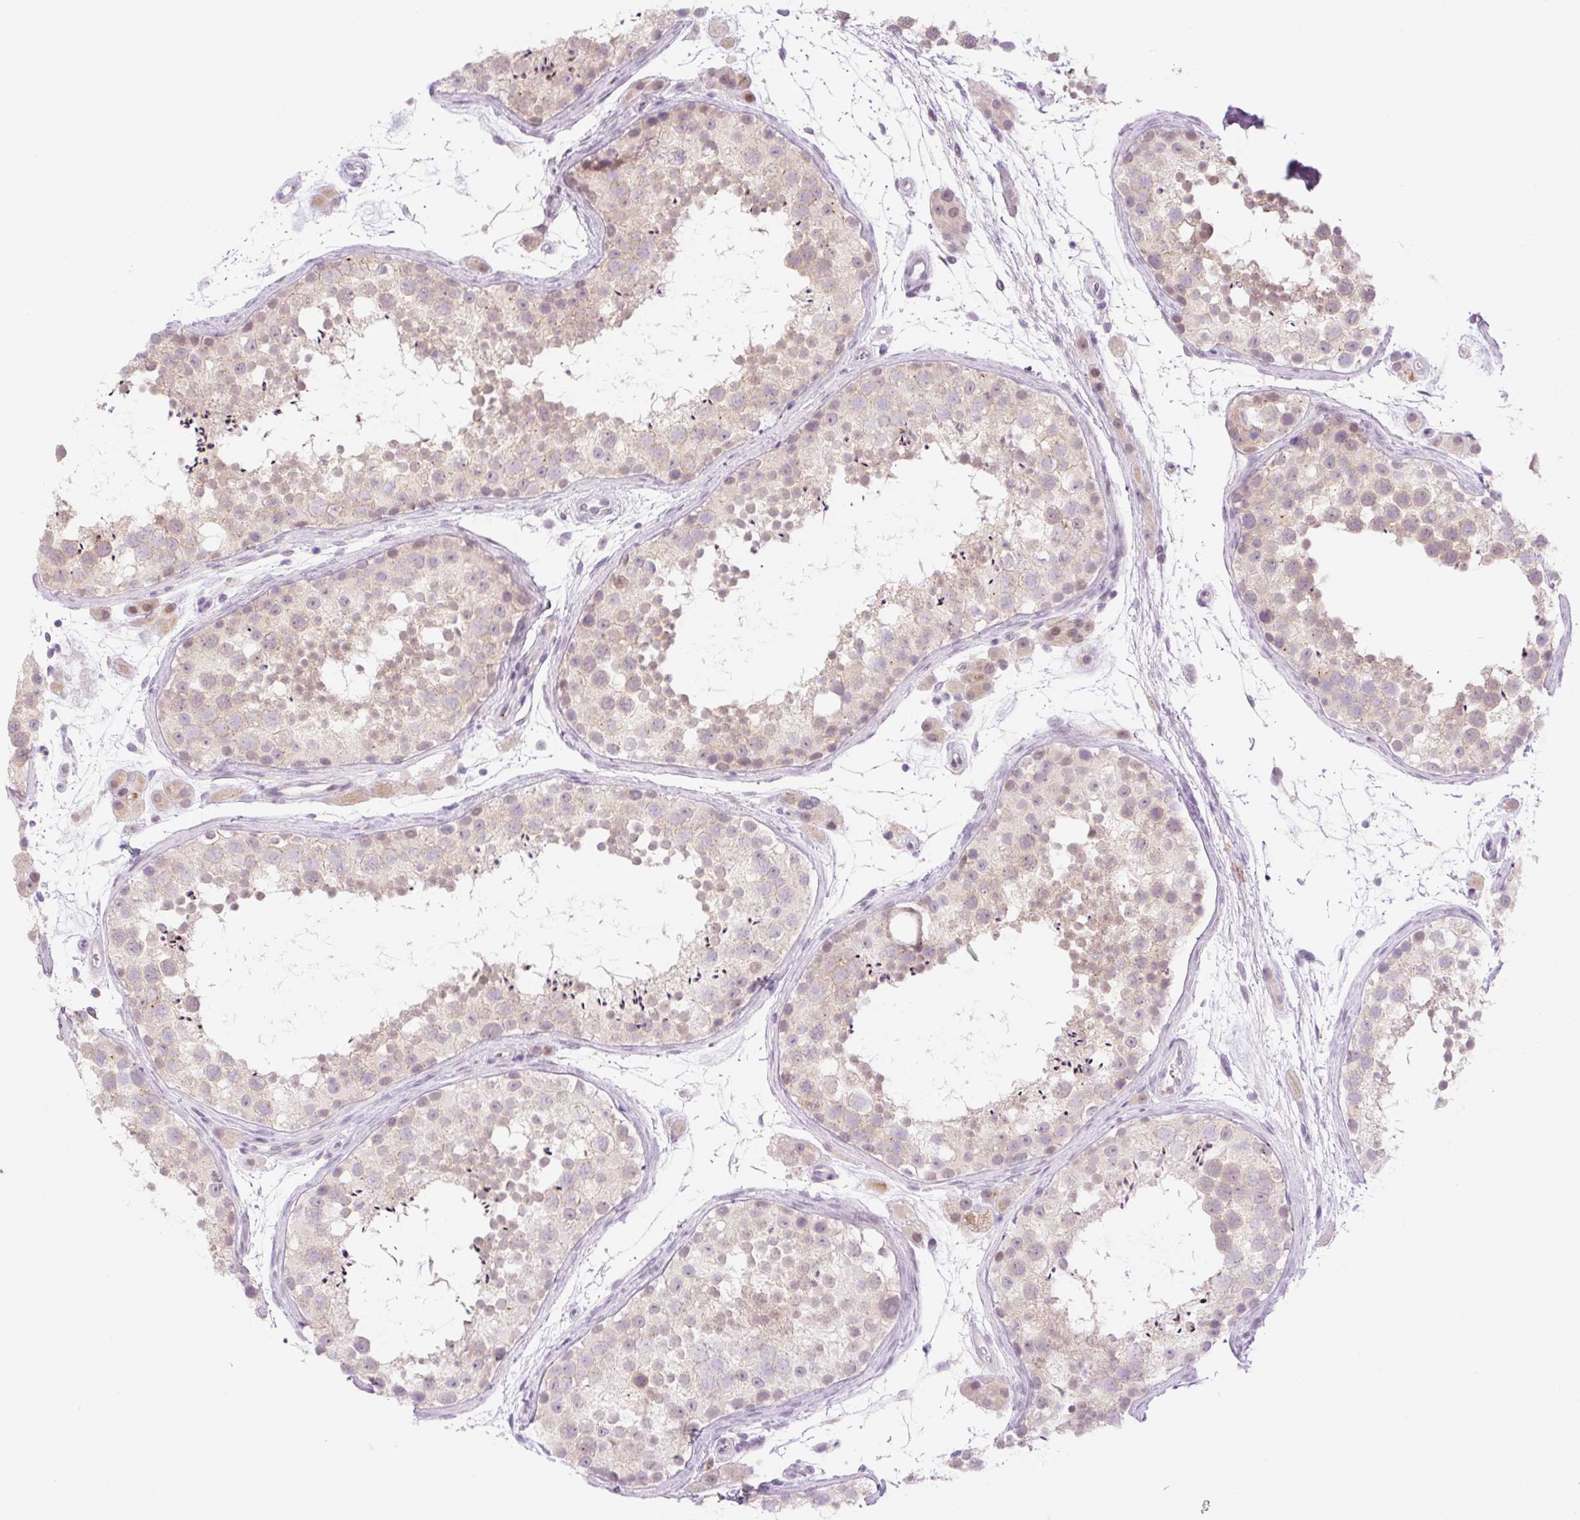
{"staining": {"intensity": "weak", "quantity": "25%-75%", "location": "cytoplasmic/membranous,nuclear"}, "tissue": "testis", "cell_type": "Cells in seminiferous ducts", "image_type": "normal", "snomed": [{"axis": "morphology", "description": "Normal tissue, NOS"}, {"axis": "topography", "description": "Testis"}], "caption": "Immunohistochemical staining of benign testis exhibits weak cytoplasmic/membranous,nuclear protein staining in approximately 25%-75% of cells in seminiferous ducts.", "gene": "SPRYD4", "patient": {"sex": "male", "age": 41}}